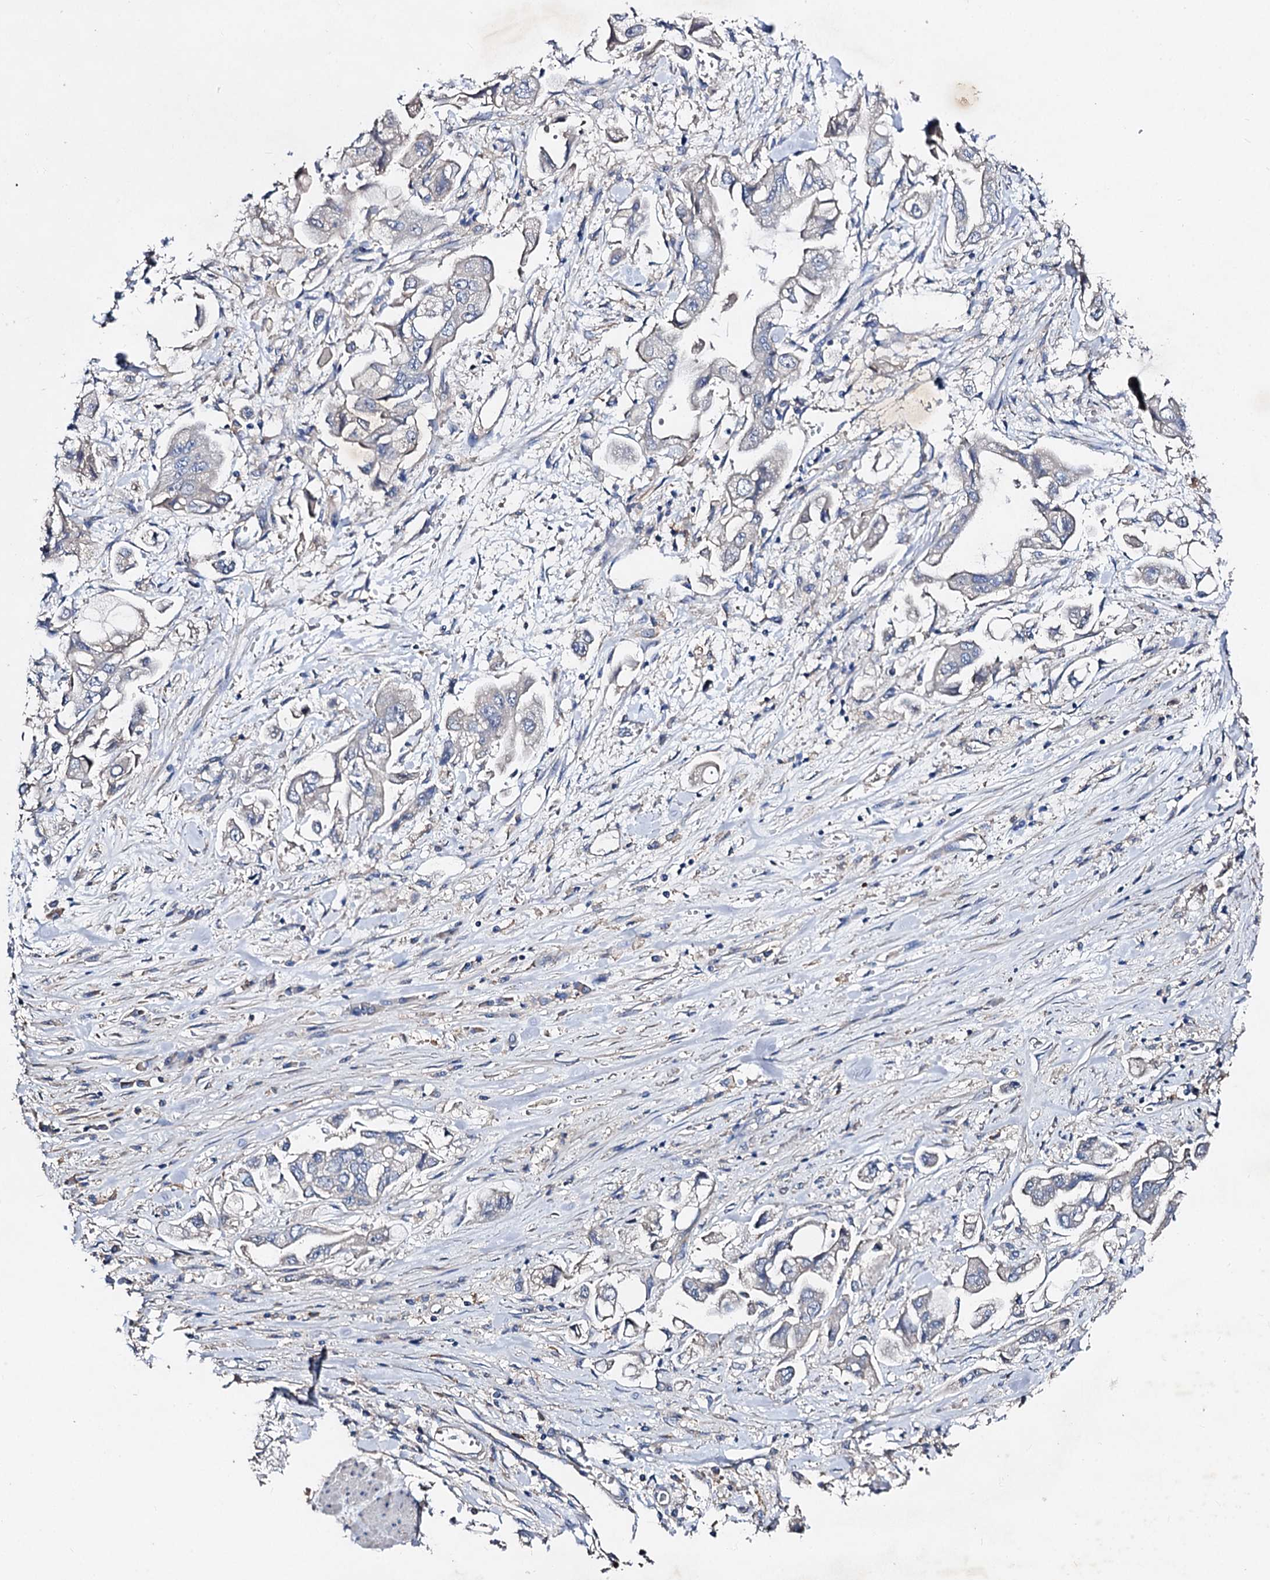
{"staining": {"intensity": "negative", "quantity": "none", "location": "none"}, "tissue": "stomach cancer", "cell_type": "Tumor cells", "image_type": "cancer", "snomed": [{"axis": "morphology", "description": "Adenocarcinoma, NOS"}, {"axis": "topography", "description": "Stomach"}], "caption": "IHC micrograph of neoplastic tissue: stomach cancer (adenocarcinoma) stained with DAB (3,3'-diaminobenzidine) reveals no significant protein staining in tumor cells. (DAB (3,3'-diaminobenzidine) immunohistochemistry visualized using brightfield microscopy, high magnification).", "gene": "HVCN1", "patient": {"sex": "male", "age": 62}}